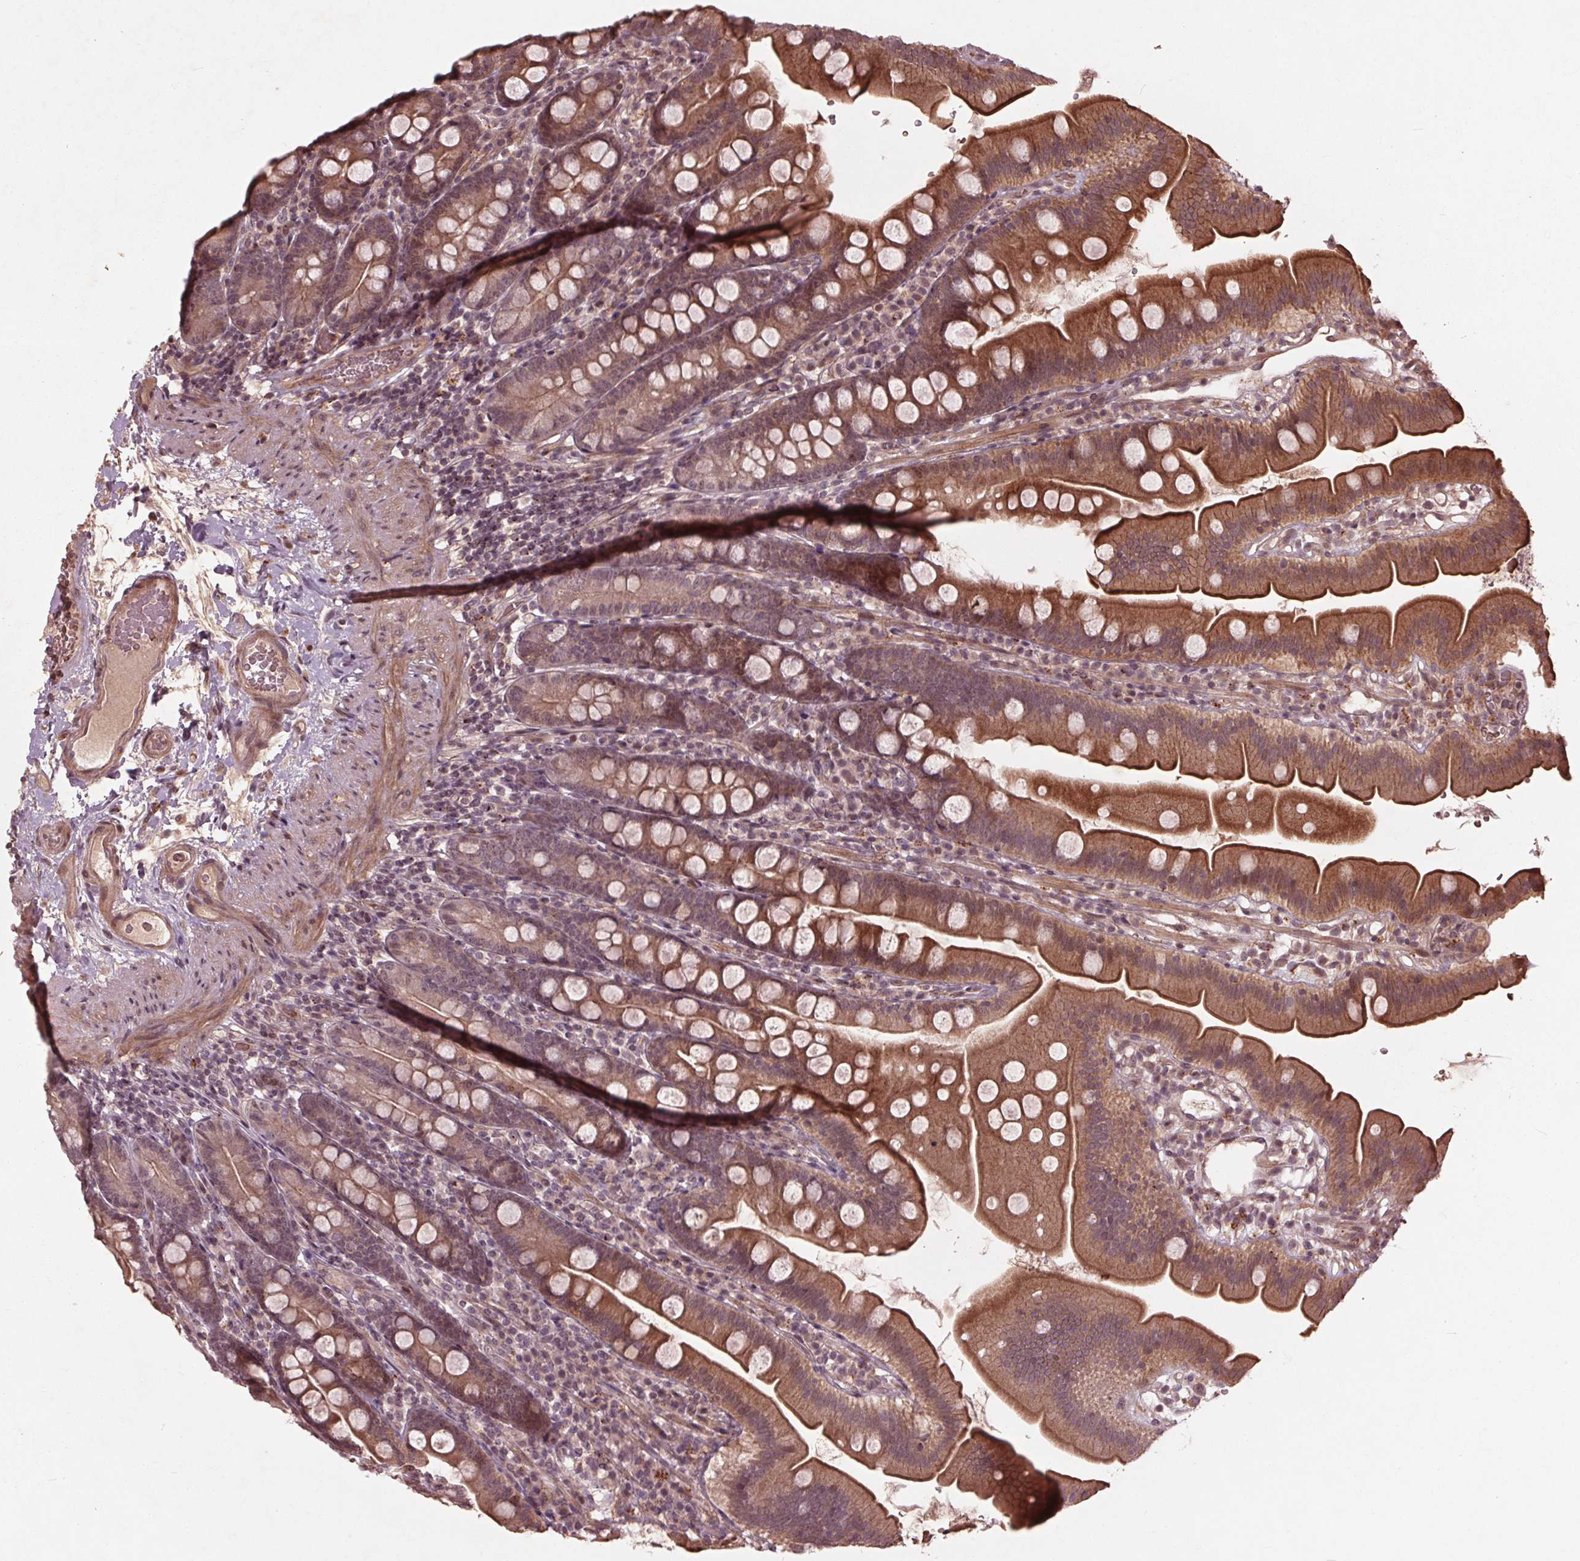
{"staining": {"intensity": "moderate", "quantity": ">75%", "location": "cytoplasmic/membranous"}, "tissue": "duodenum", "cell_type": "Glandular cells", "image_type": "normal", "snomed": [{"axis": "morphology", "description": "Normal tissue, NOS"}, {"axis": "topography", "description": "Duodenum"}], "caption": "A photomicrograph of human duodenum stained for a protein exhibits moderate cytoplasmic/membranous brown staining in glandular cells. The staining is performed using DAB (3,3'-diaminobenzidine) brown chromogen to label protein expression. The nuclei are counter-stained blue using hematoxylin.", "gene": "CDKL4", "patient": {"sex": "female", "age": 67}}